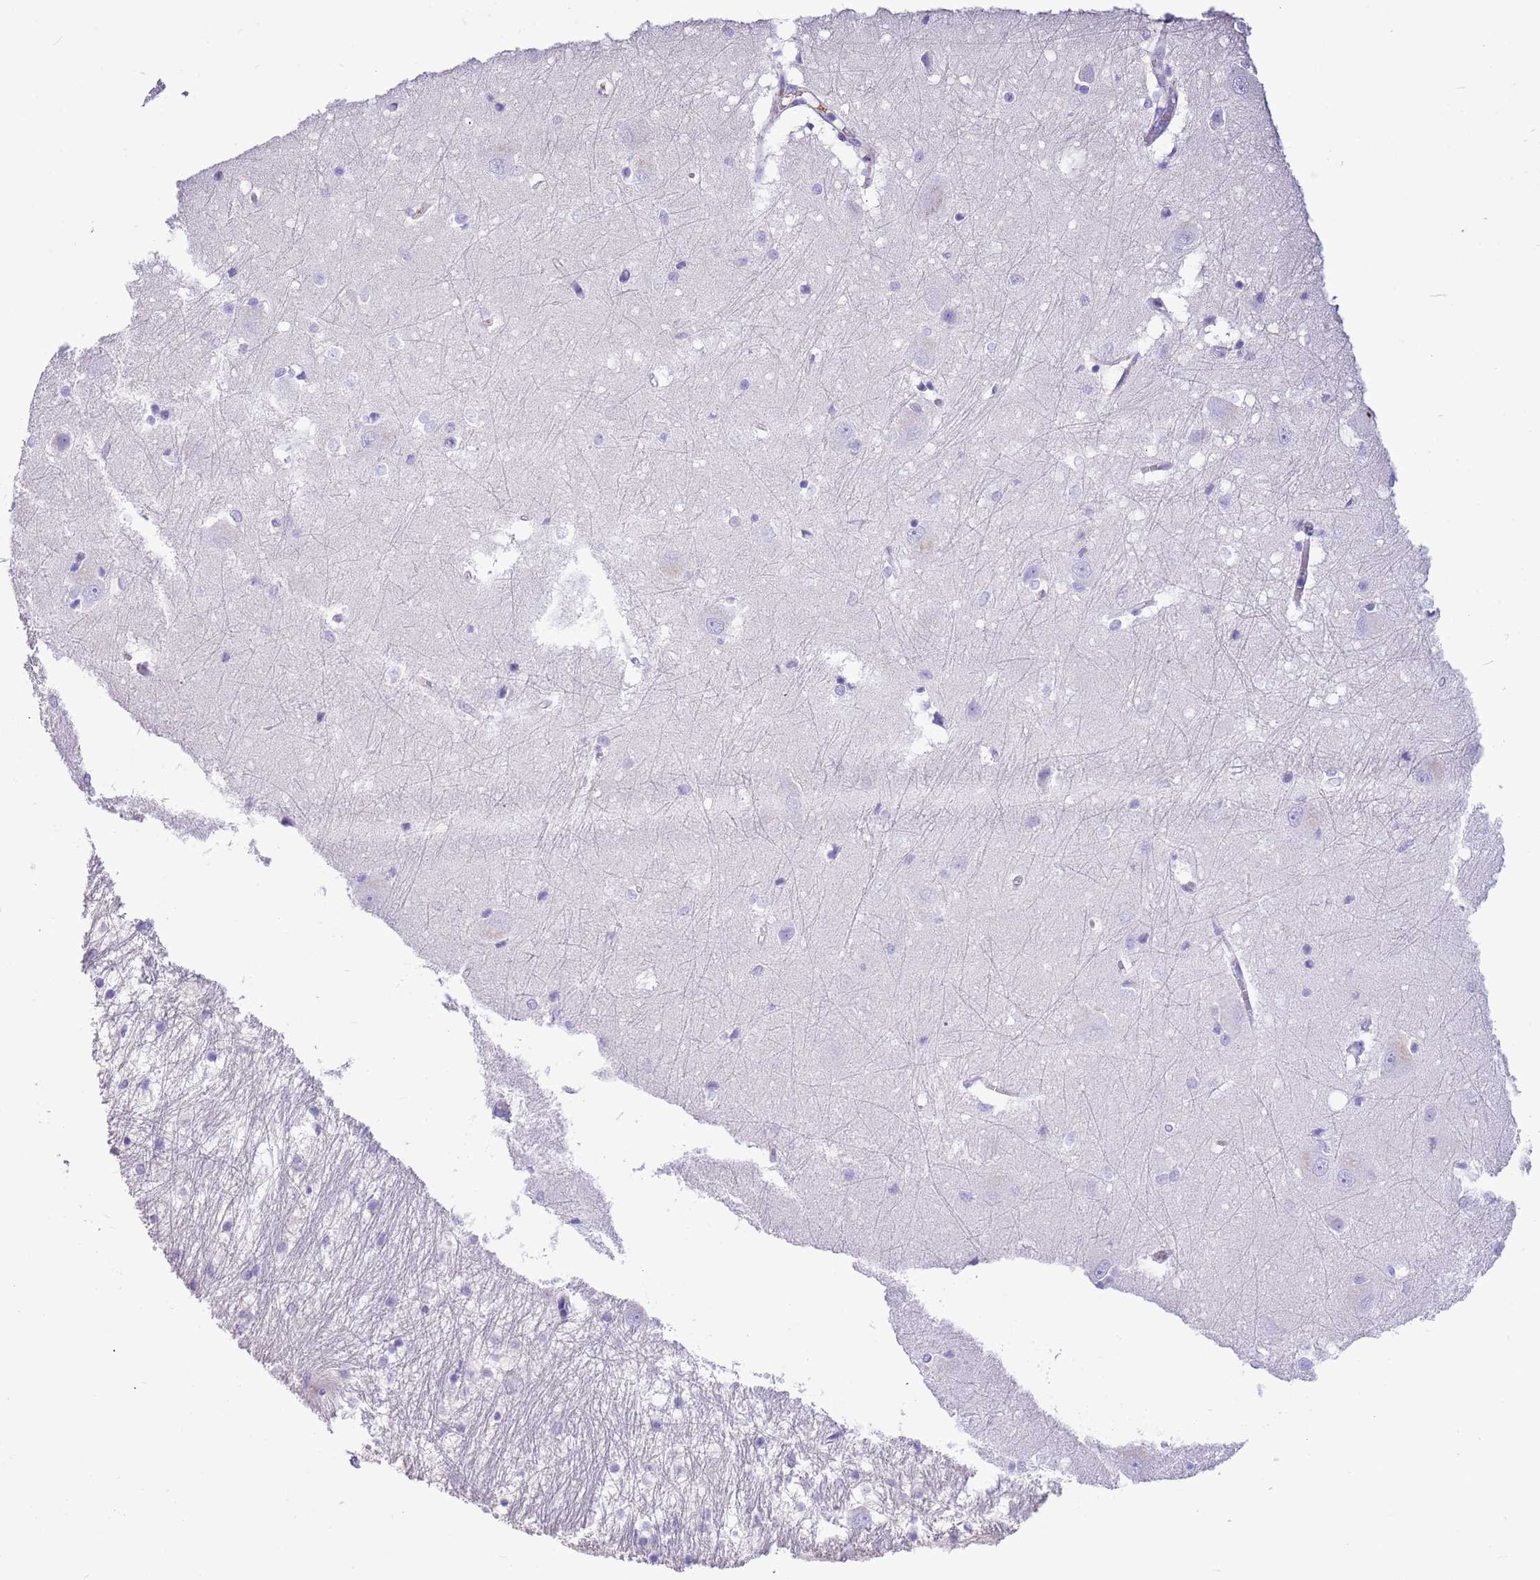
{"staining": {"intensity": "negative", "quantity": "none", "location": "none"}, "tissue": "caudate", "cell_type": "Glial cells", "image_type": "normal", "snomed": [{"axis": "morphology", "description": "Normal tissue, NOS"}, {"axis": "topography", "description": "Lateral ventricle wall"}], "caption": "High power microscopy photomicrograph of an immunohistochemistry image of unremarkable caudate, revealing no significant positivity in glial cells.", "gene": "IGKV3", "patient": {"sex": "male", "age": 37}}